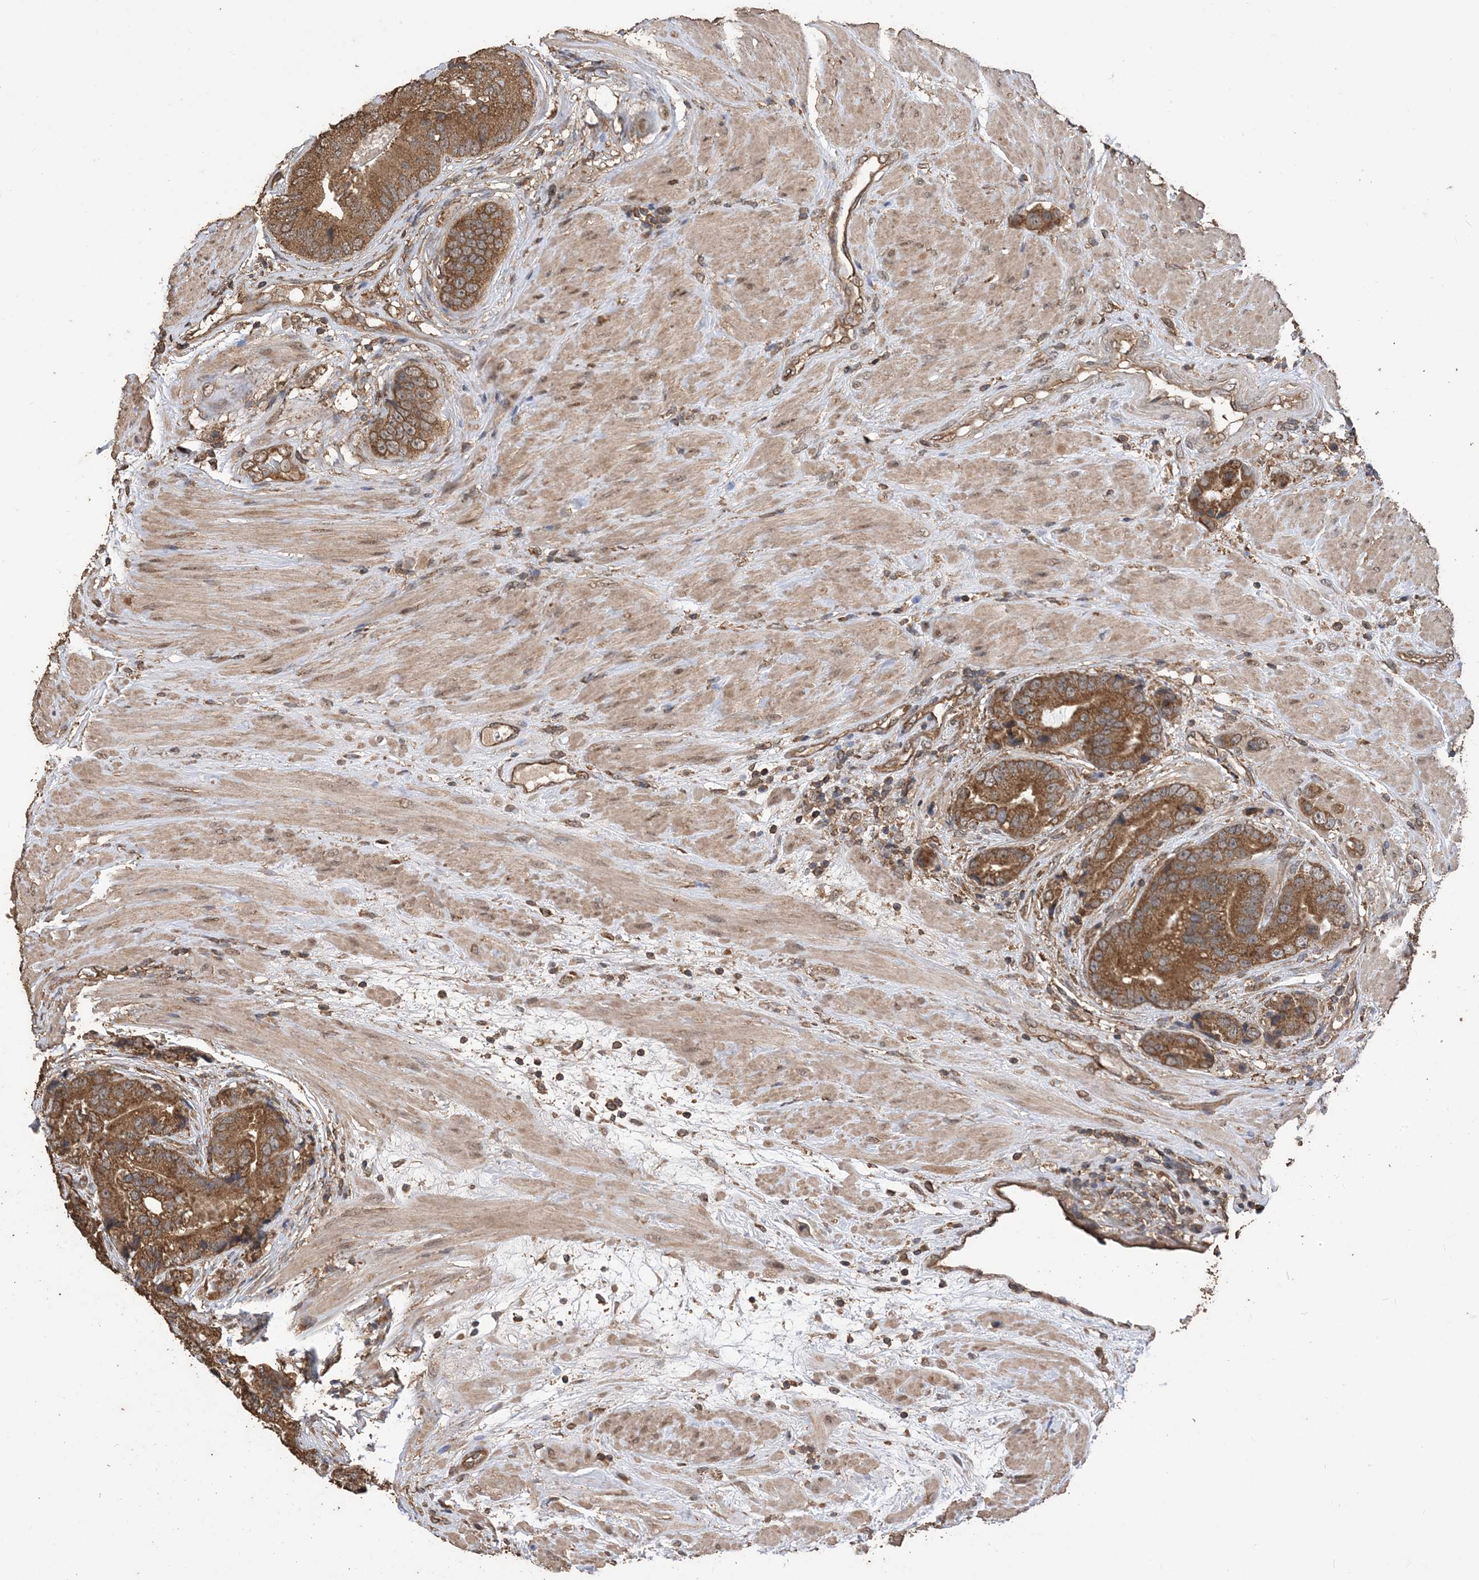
{"staining": {"intensity": "moderate", "quantity": ">75%", "location": "cytoplasmic/membranous"}, "tissue": "prostate cancer", "cell_type": "Tumor cells", "image_type": "cancer", "snomed": [{"axis": "morphology", "description": "Adenocarcinoma, High grade"}, {"axis": "topography", "description": "Prostate"}], "caption": "Prostate cancer (adenocarcinoma (high-grade)) tissue exhibits moderate cytoplasmic/membranous positivity in about >75% of tumor cells", "gene": "ZKSCAN5", "patient": {"sex": "male", "age": 70}}